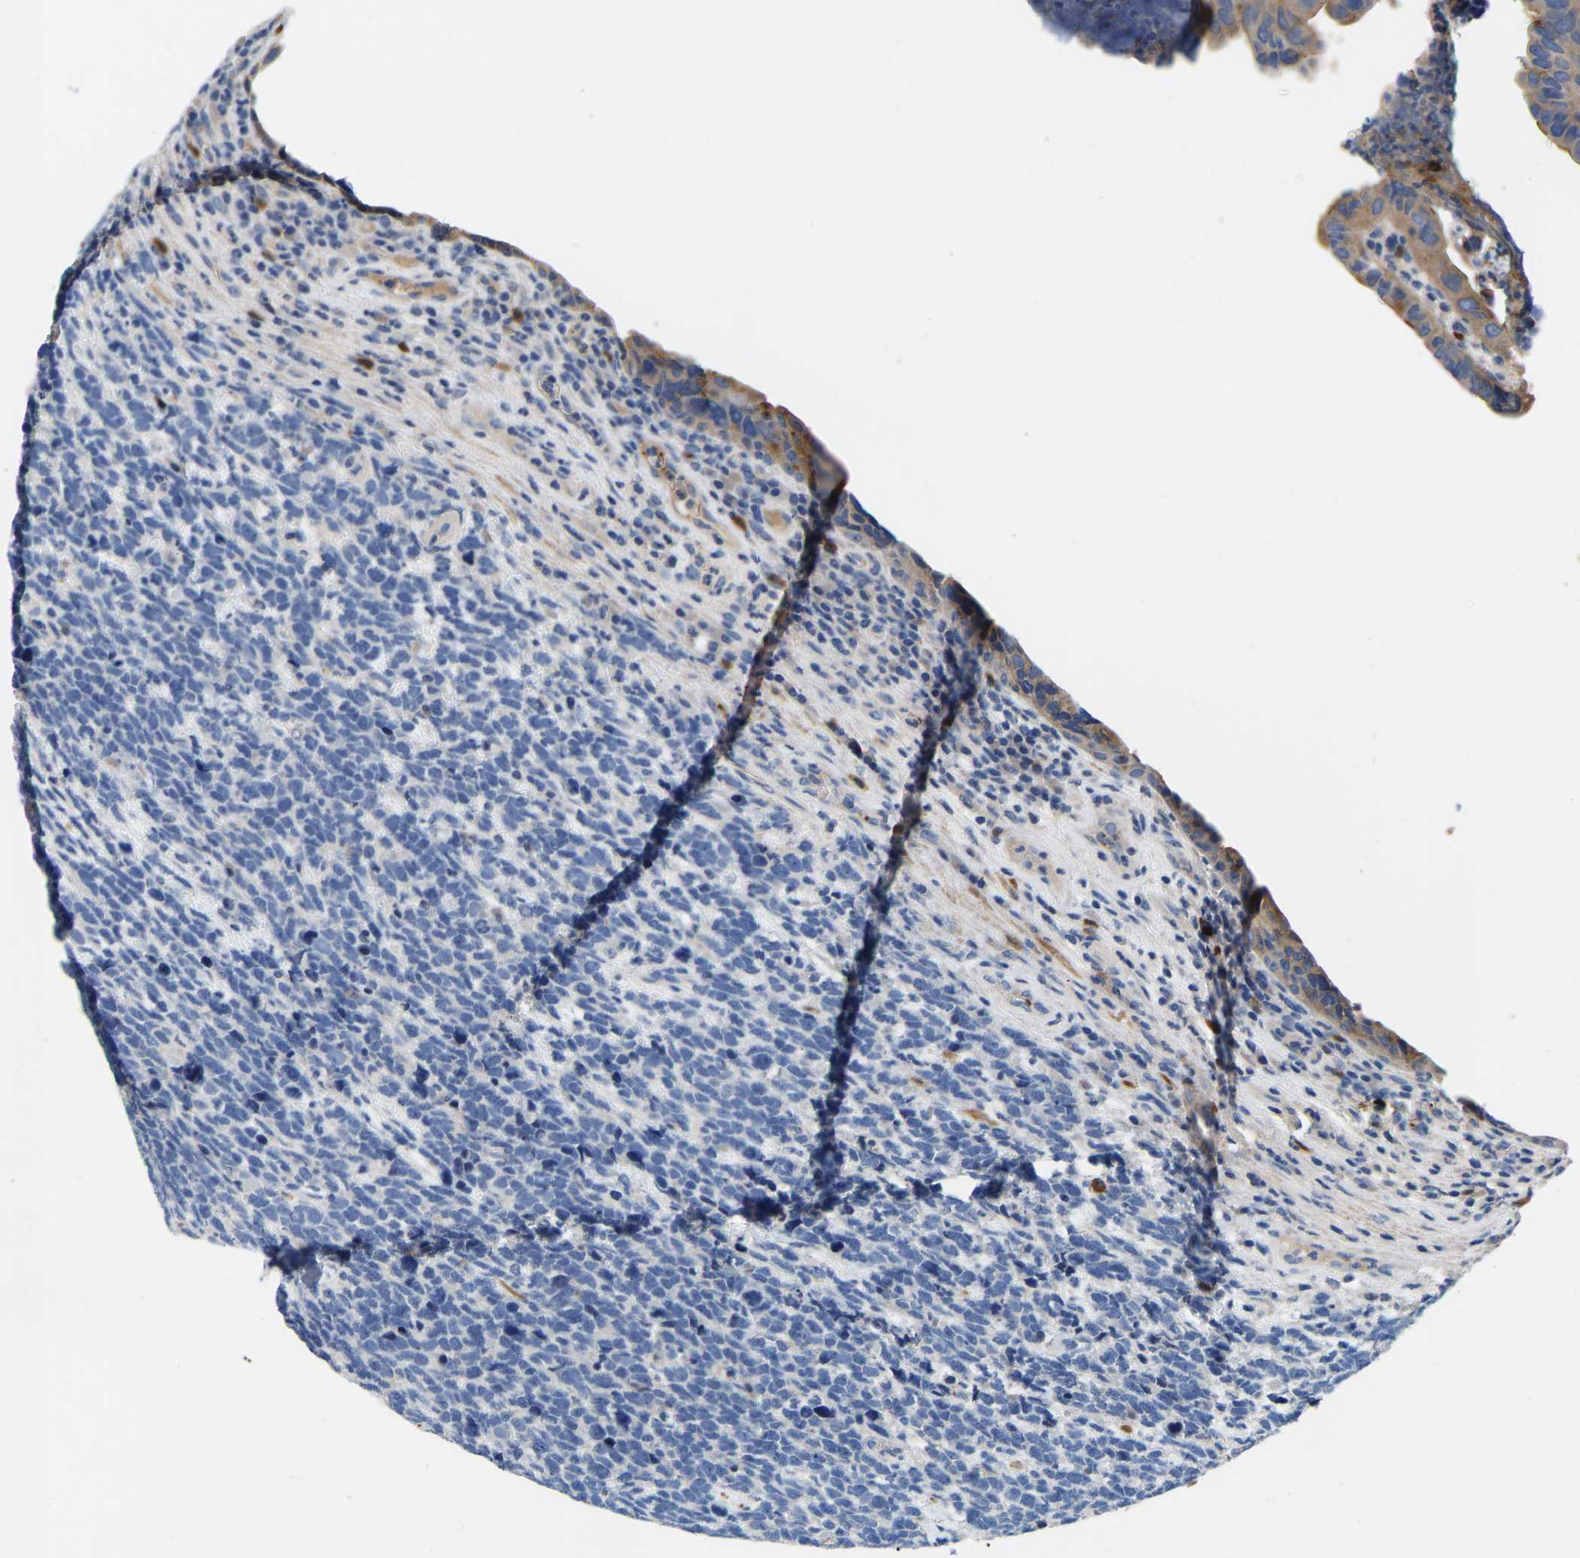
{"staining": {"intensity": "negative", "quantity": "none", "location": "none"}, "tissue": "urothelial cancer", "cell_type": "Tumor cells", "image_type": "cancer", "snomed": [{"axis": "morphology", "description": "Urothelial carcinoma, High grade"}, {"axis": "topography", "description": "Urinary bladder"}], "caption": "This is an immunohistochemistry (IHC) histopathology image of urothelial cancer. There is no expression in tumor cells.", "gene": "RAB27B", "patient": {"sex": "female", "age": 82}}